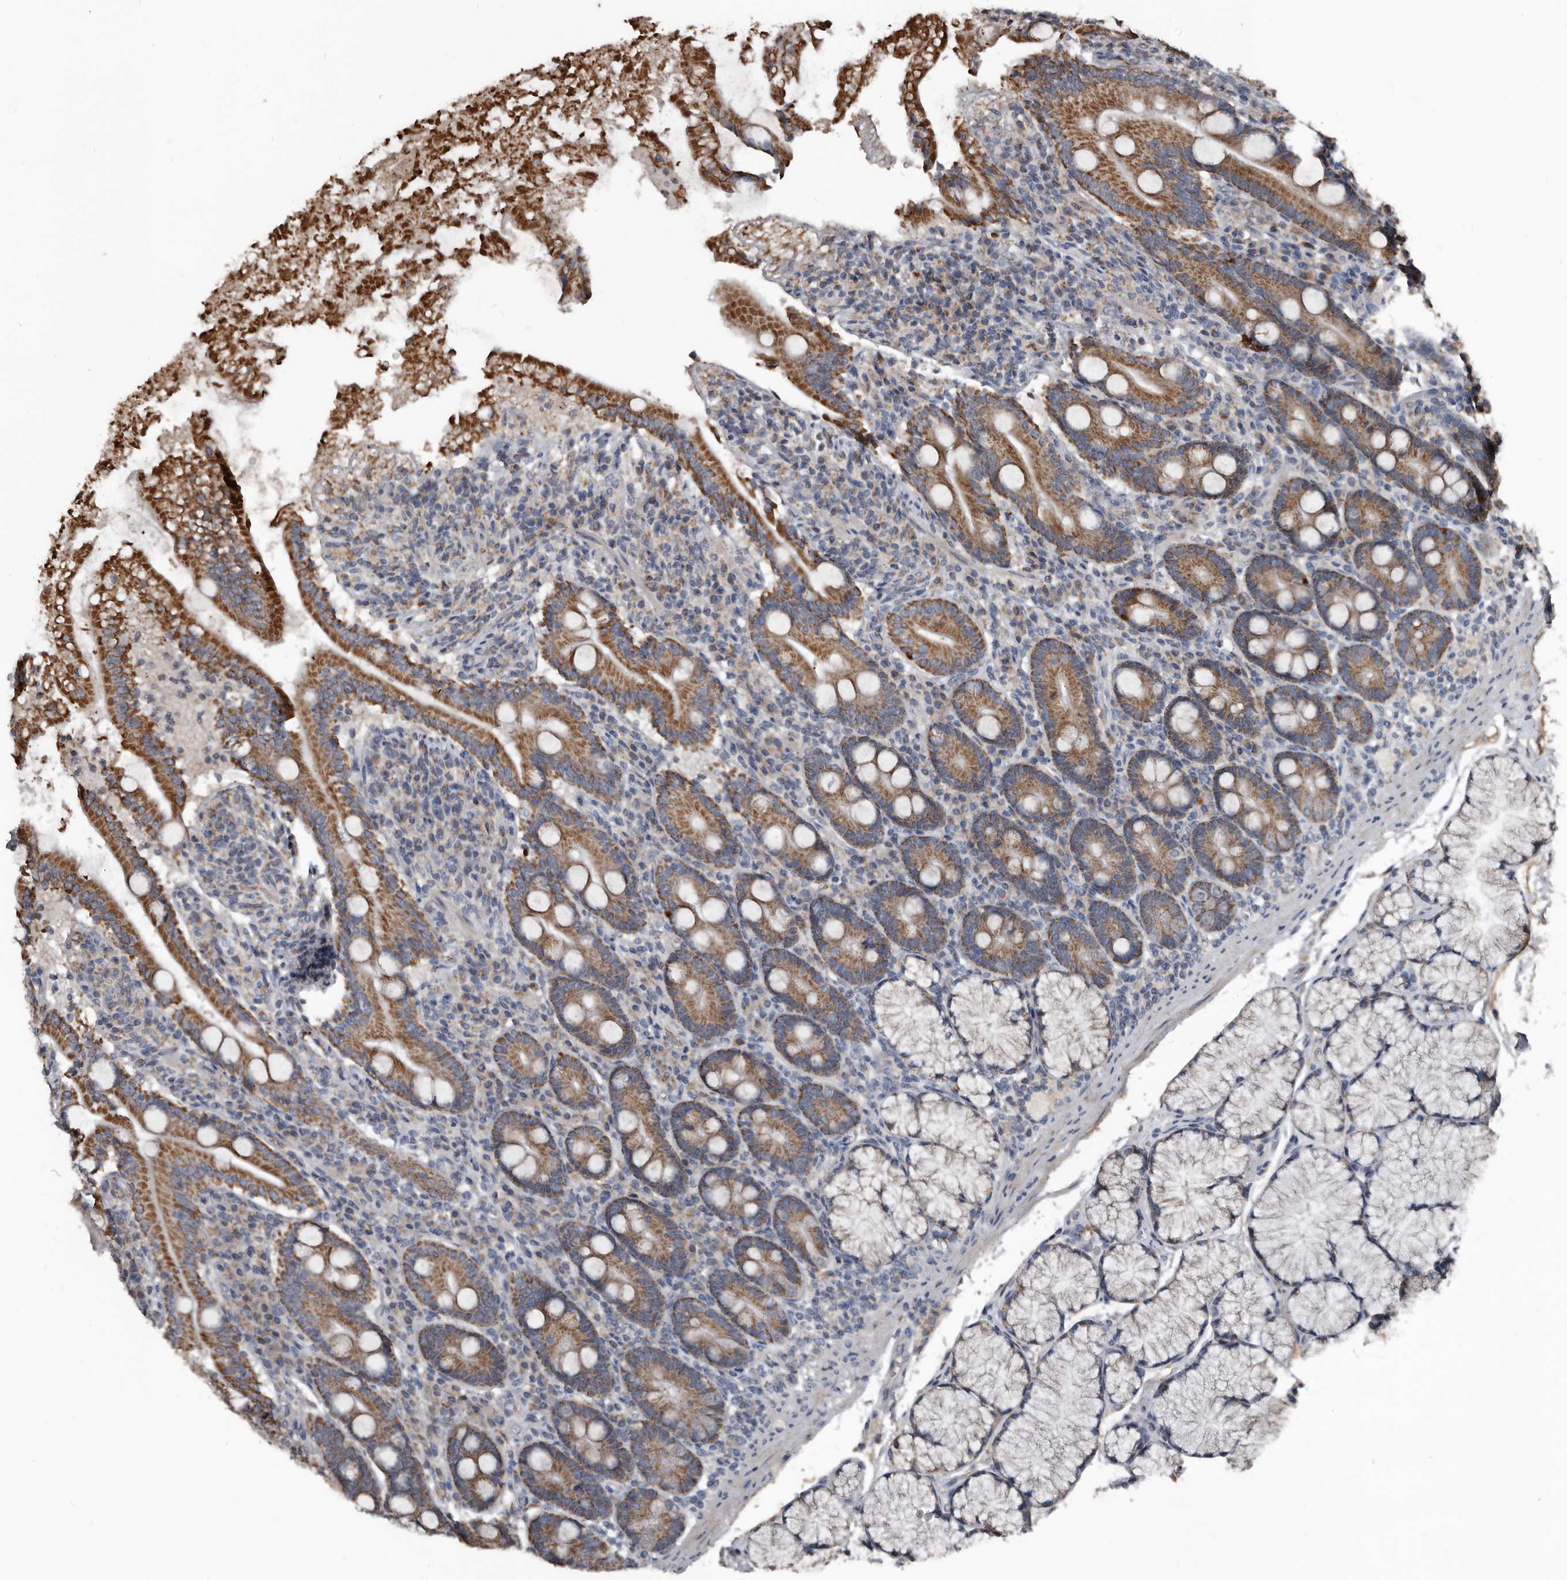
{"staining": {"intensity": "moderate", "quantity": ">75%", "location": "cytoplasmic/membranous"}, "tissue": "duodenum", "cell_type": "Glandular cells", "image_type": "normal", "snomed": [{"axis": "morphology", "description": "Normal tissue, NOS"}, {"axis": "topography", "description": "Duodenum"}], "caption": "Approximately >75% of glandular cells in normal human duodenum display moderate cytoplasmic/membranous protein staining as visualized by brown immunohistochemical staining.", "gene": "GREB1", "patient": {"sex": "male", "age": 35}}